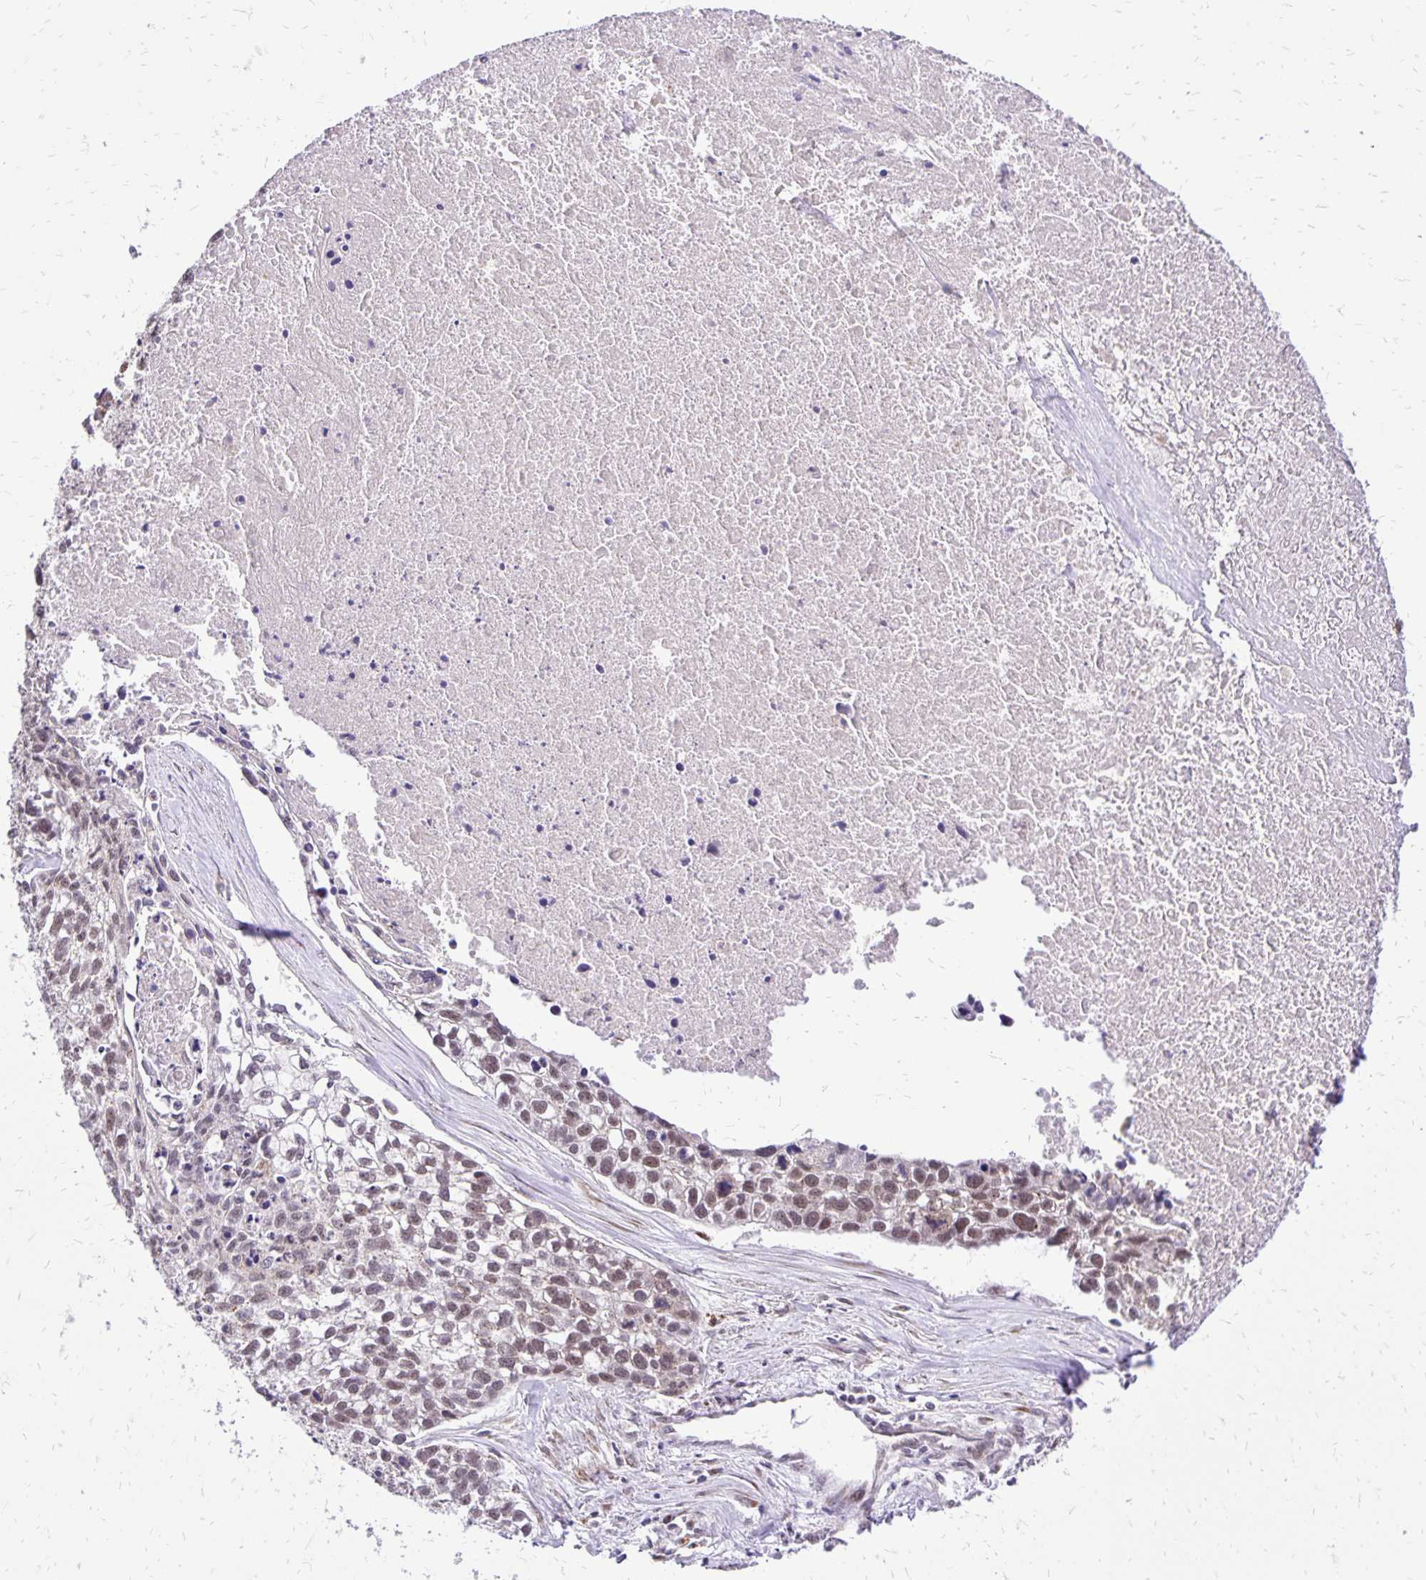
{"staining": {"intensity": "weak", "quantity": "25%-75%", "location": "nuclear"}, "tissue": "lung cancer", "cell_type": "Tumor cells", "image_type": "cancer", "snomed": [{"axis": "morphology", "description": "Squamous cell carcinoma, NOS"}, {"axis": "topography", "description": "Lung"}], "caption": "The immunohistochemical stain shows weak nuclear expression in tumor cells of squamous cell carcinoma (lung) tissue. The staining was performed using DAB (3,3'-diaminobenzidine), with brown indicating positive protein expression. Nuclei are stained blue with hematoxylin.", "gene": "GOLGA5", "patient": {"sex": "male", "age": 74}}